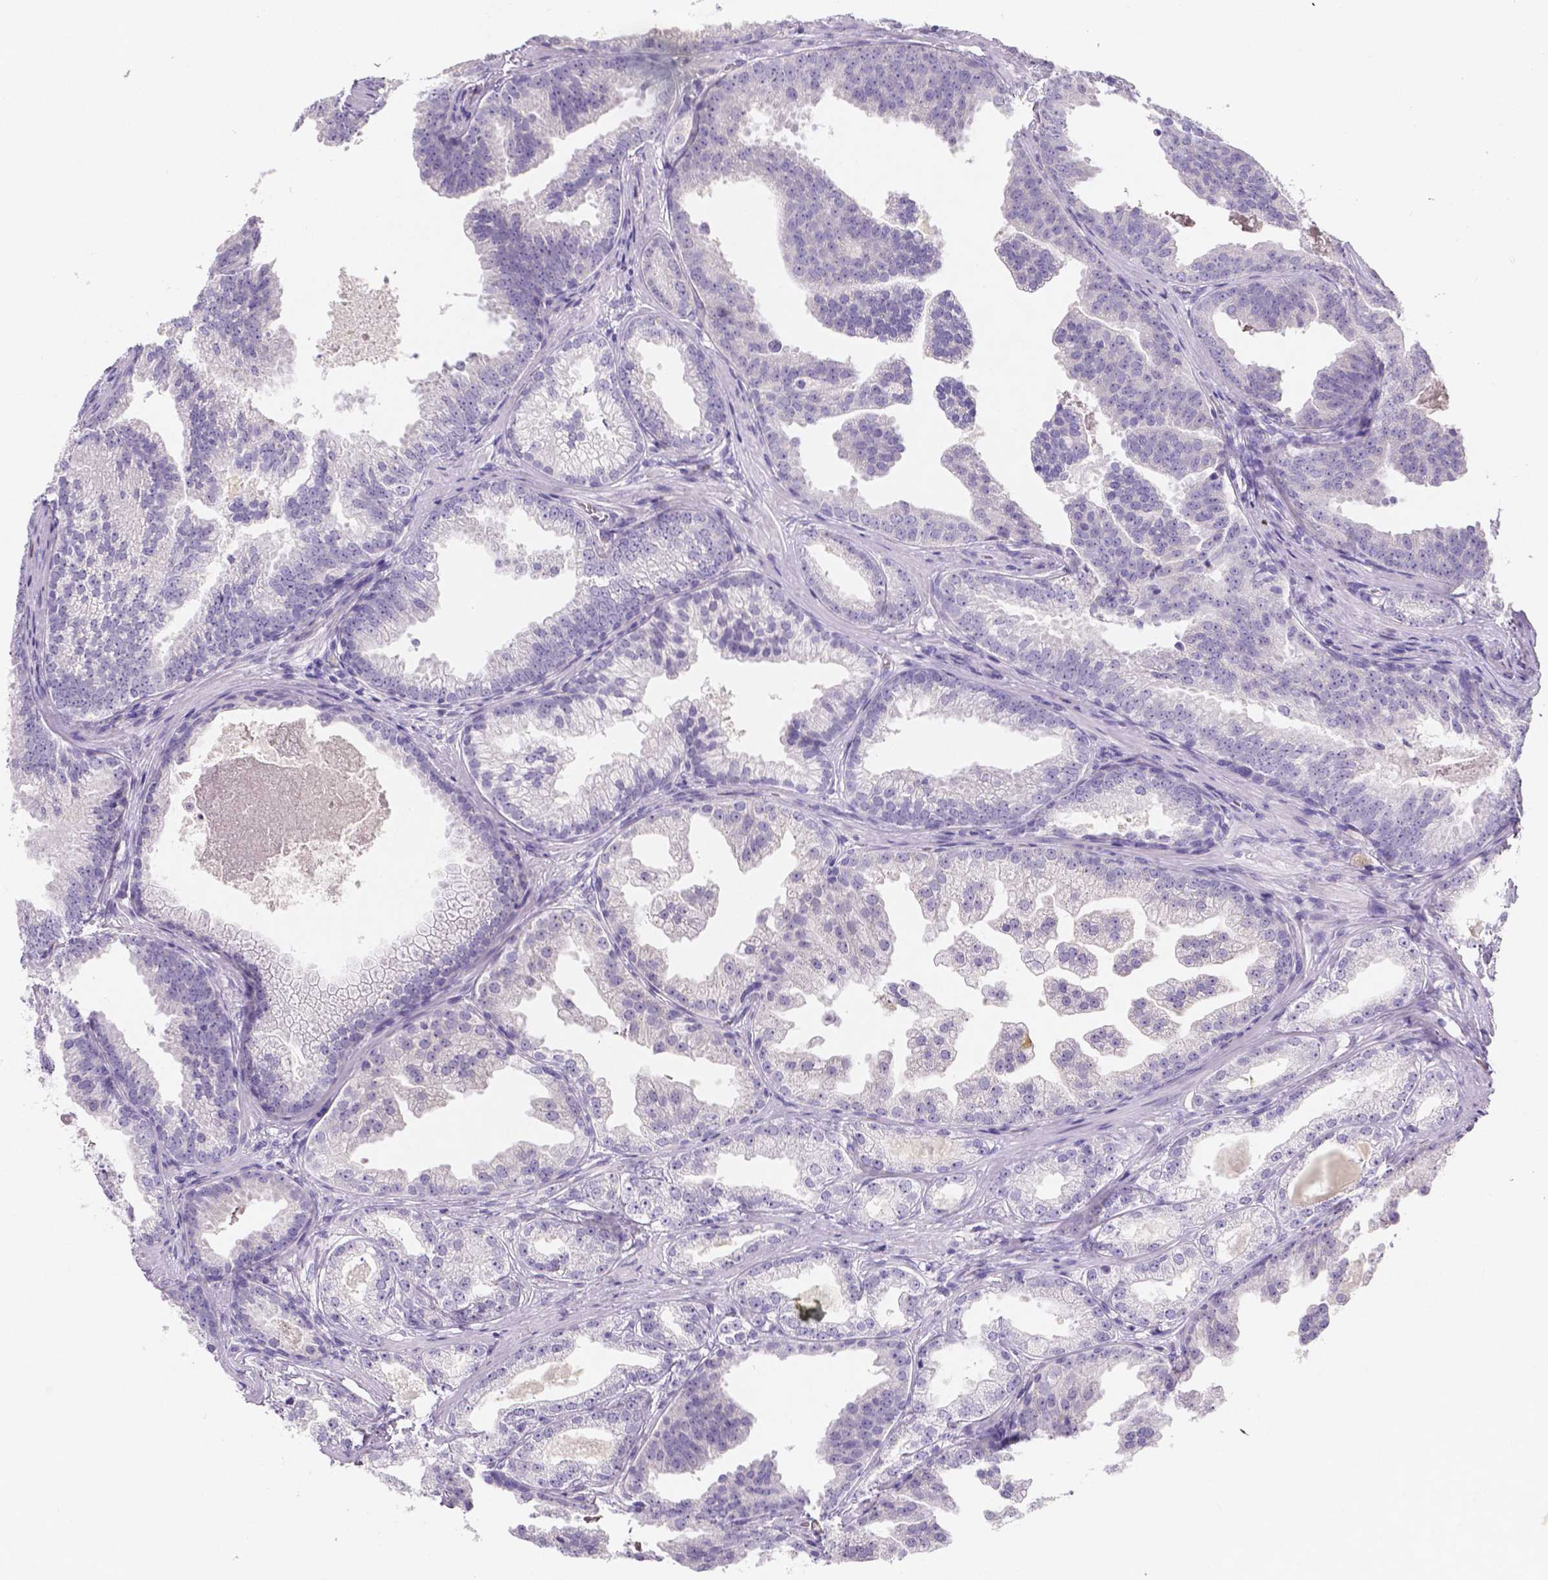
{"staining": {"intensity": "negative", "quantity": "none", "location": "none"}, "tissue": "prostate cancer", "cell_type": "Tumor cells", "image_type": "cancer", "snomed": [{"axis": "morphology", "description": "Adenocarcinoma, Low grade"}, {"axis": "topography", "description": "Prostate"}], "caption": "Tumor cells are negative for protein expression in human prostate low-grade adenocarcinoma.", "gene": "PLXNA4", "patient": {"sex": "male", "age": 65}}